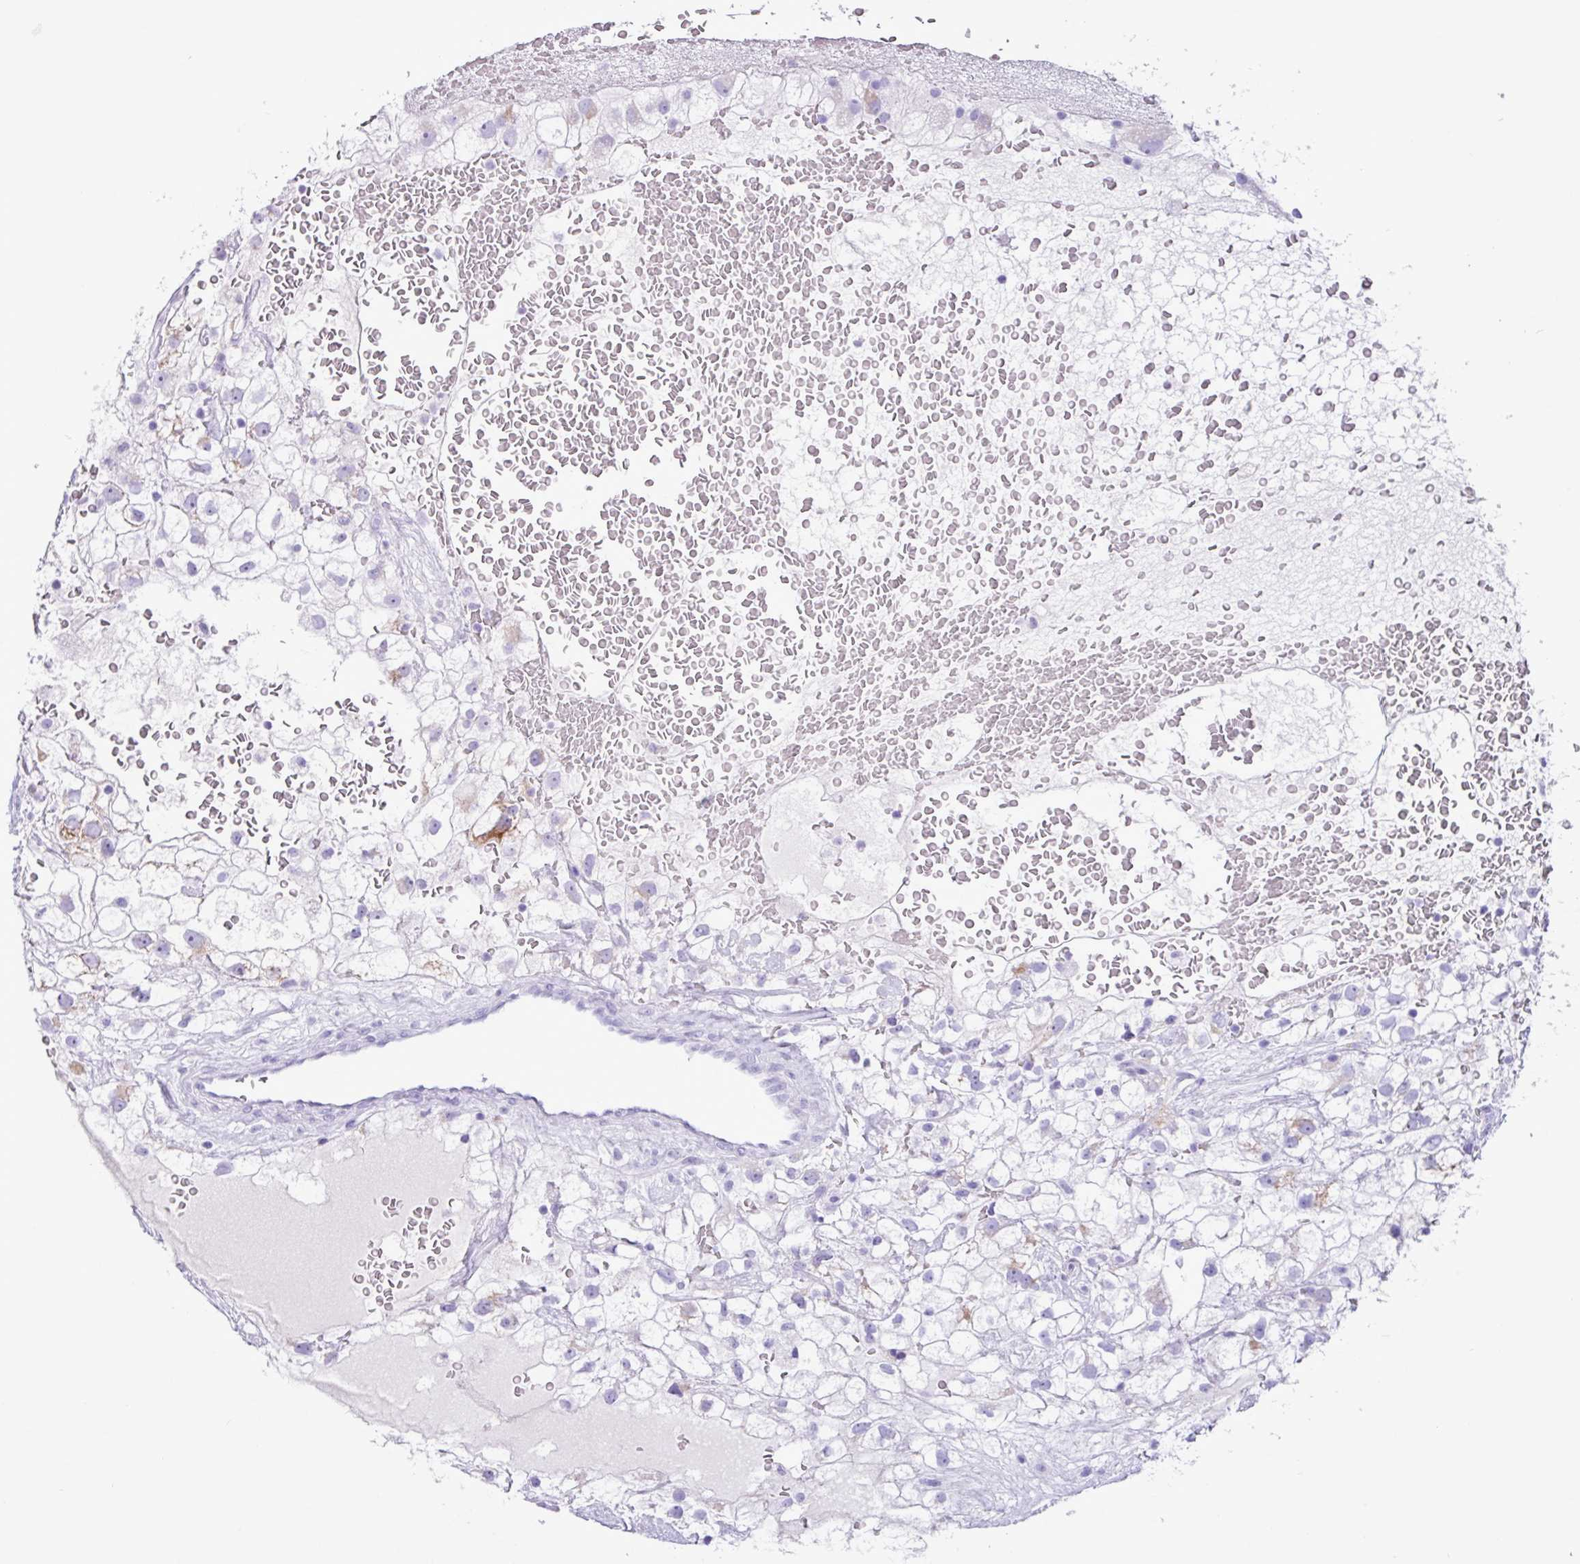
{"staining": {"intensity": "negative", "quantity": "none", "location": "none"}, "tissue": "renal cancer", "cell_type": "Tumor cells", "image_type": "cancer", "snomed": [{"axis": "morphology", "description": "Adenocarcinoma, NOS"}, {"axis": "topography", "description": "Kidney"}], "caption": "The histopathology image demonstrates no significant staining in tumor cells of renal cancer (adenocarcinoma). (DAB immunohistochemistry (IHC), high magnification).", "gene": "CKMT2", "patient": {"sex": "male", "age": 59}}